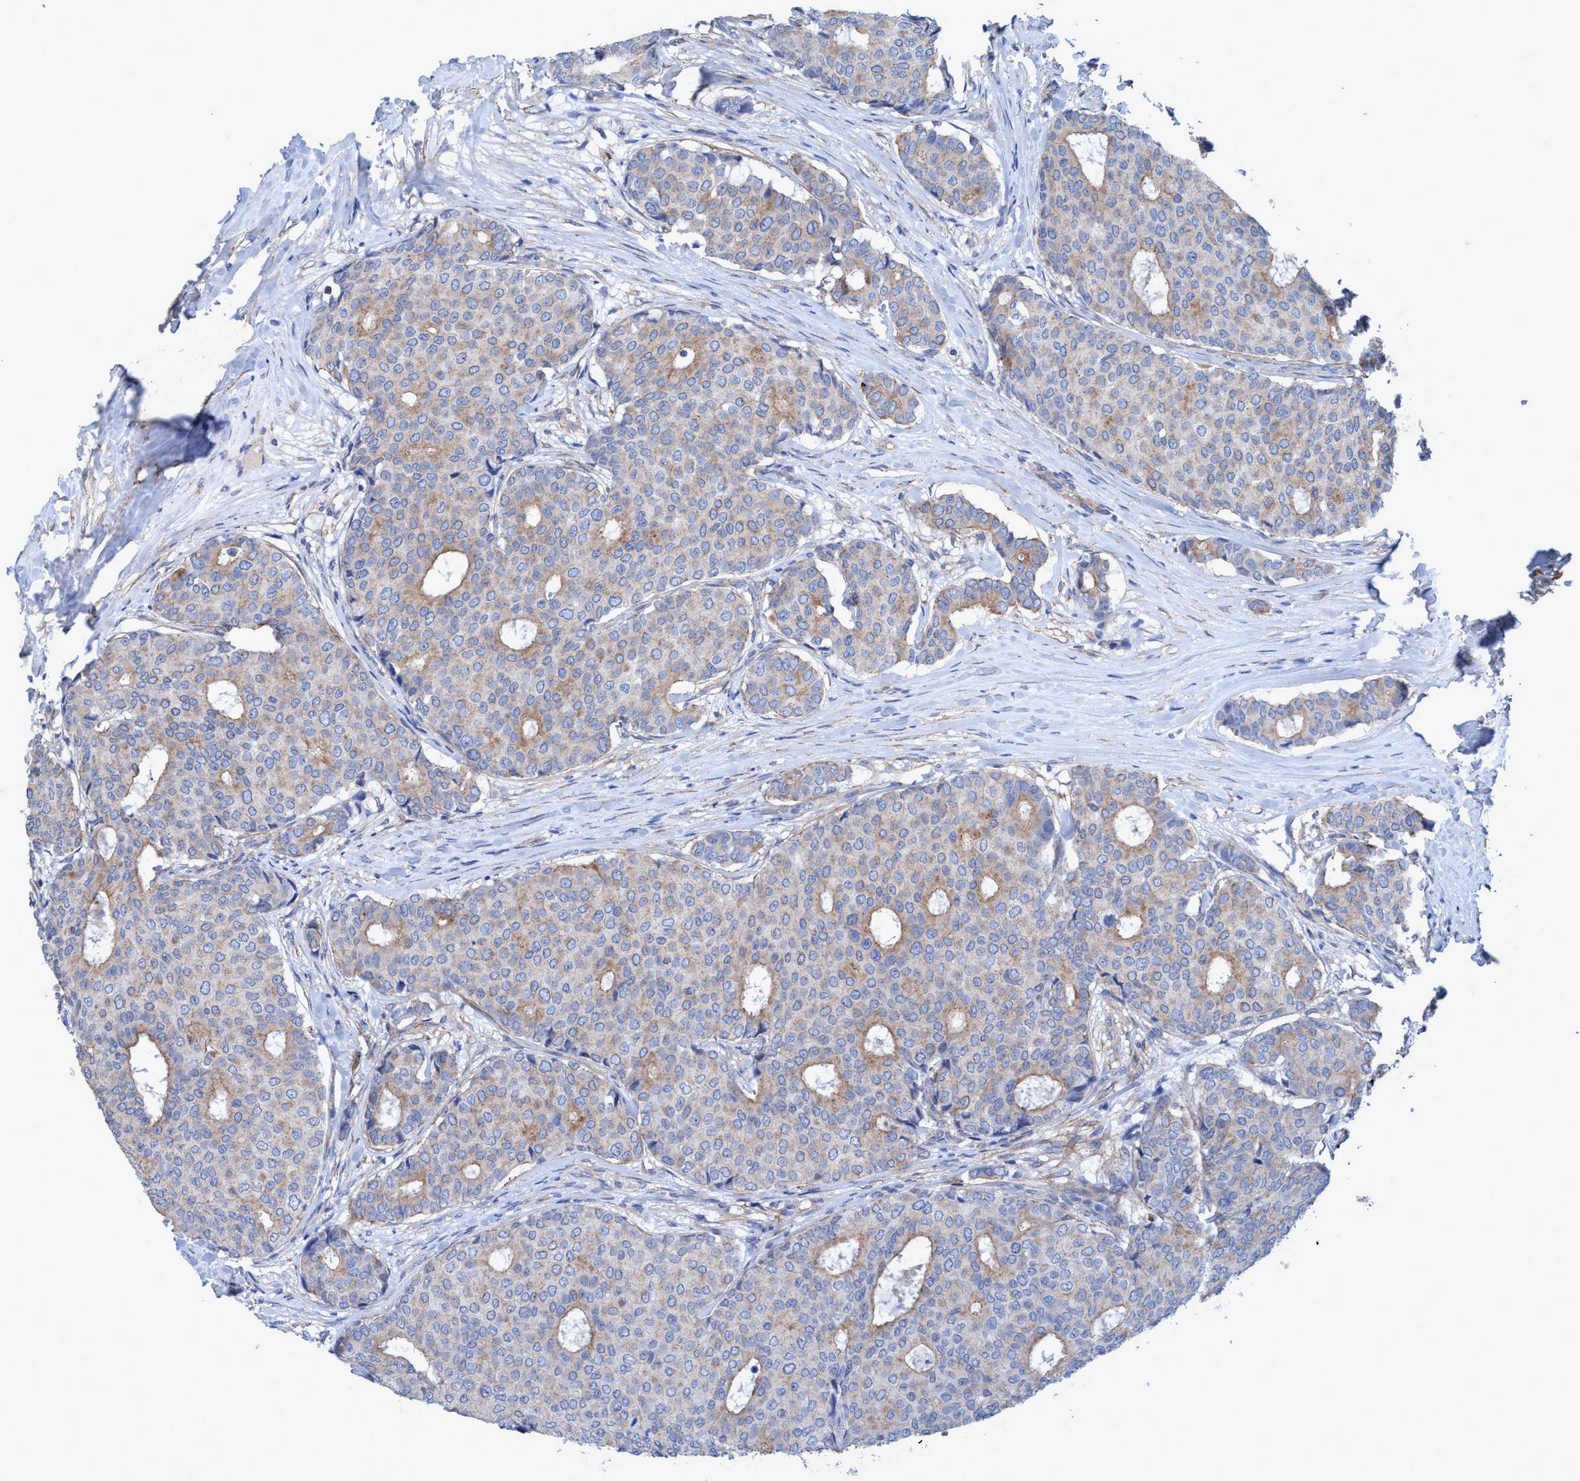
{"staining": {"intensity": "weak", "quantity": "25%-75%", "location": "cytoplasmic/membranous"}, "tissue": "breast cancer", "cell_type": "Tumor cells", "image_type": "cancer", "snomed": [{"axis": "morphology", "description": "Duct carcinoma"}, {"axis": "topography", "description": "Breast"}], "caption": "This is an image of immunohistochemistry staining of breast cancer (invasive ductal carcinoma), which shows weak staining in the cytoplasmic/membranous of tumor cells.", "gene": "GULP1", "patient": {"sex": "female", "age": 75}}